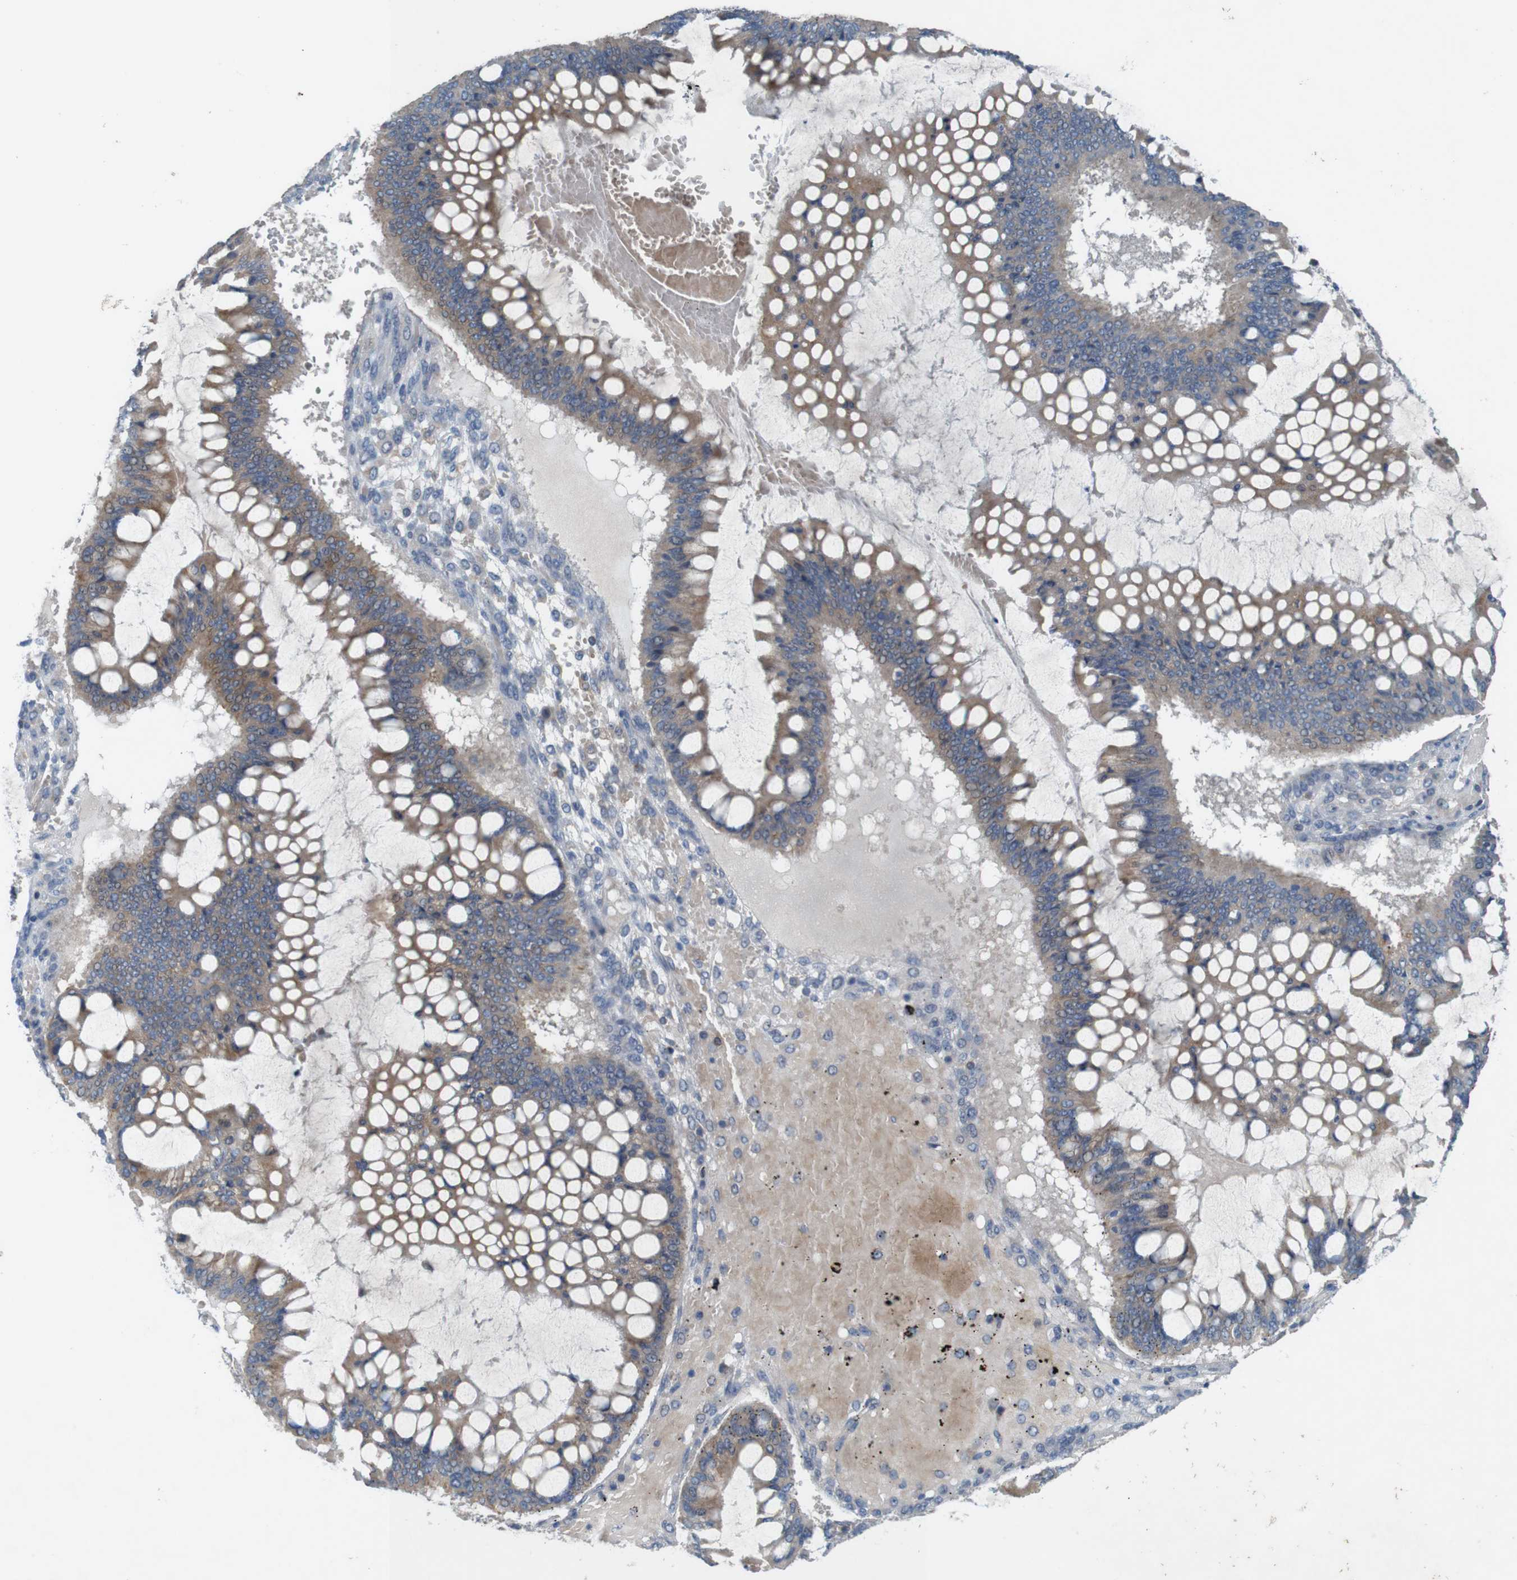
{"staining": {"intensity": "moderate", "quantity": ">75%", "location": "cytoplasmic/membranous"}, "tissue": "ovarian cancer", "cell_type": "Tumor cells", "image_type": "cancer", "snomed": [{"axis": "morphology", "description": "Cystadenocarcinoma, mucinous, NOS"}, {"axis": "topography", "description": "Ovary"}], "caption": "About >75% of tumor cells in human ovarian cancer exhibit moderate cytoplasmic/membranous protein positivity as visualized by brown immunohistochemical staining.", "gene": "MOGAT3", "patient": {"sex": "female", "age": 73}}